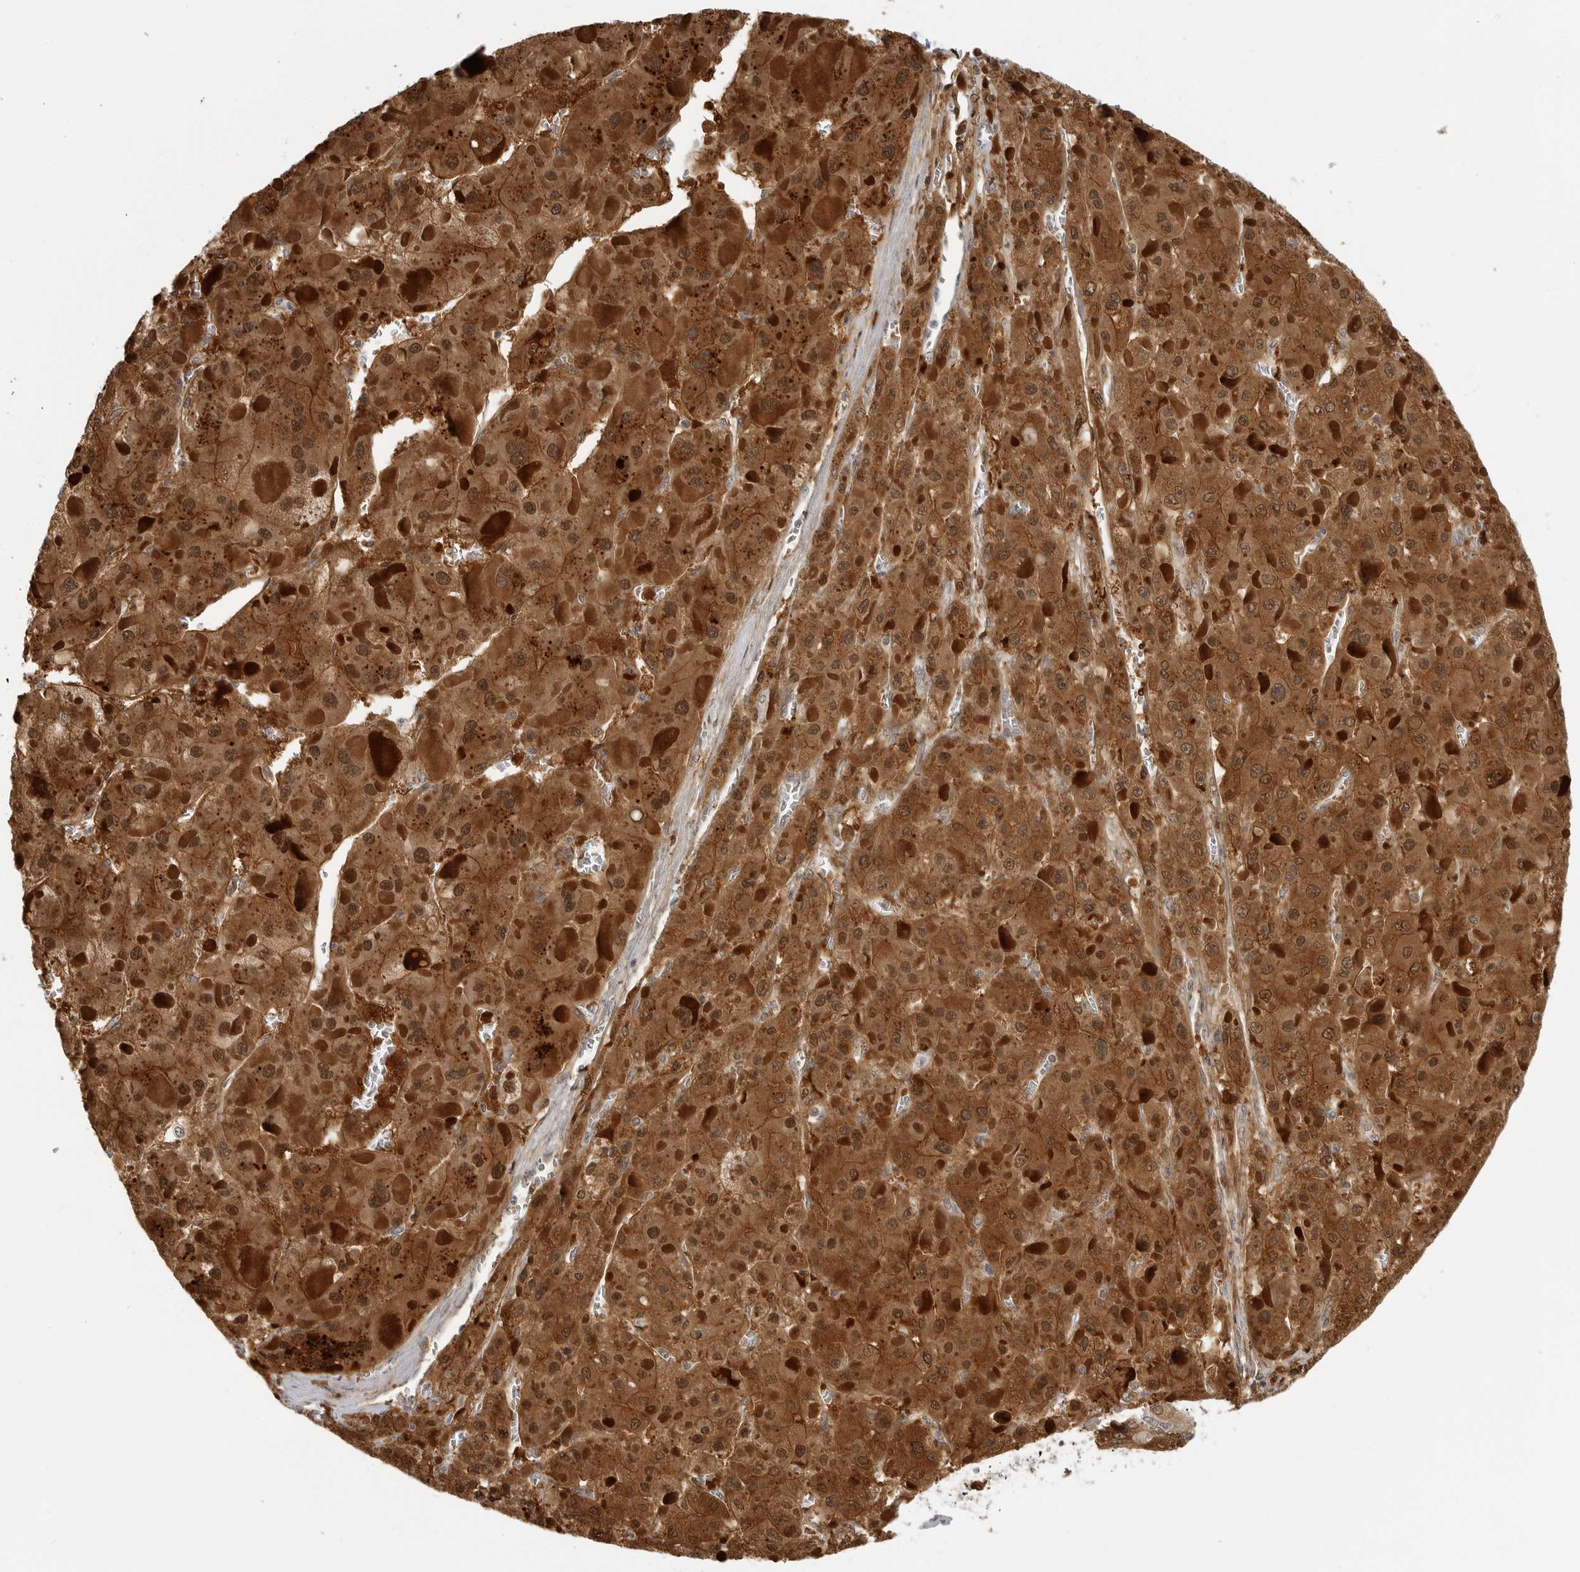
{"staining": {"intensity": "strong", "quantity": ">75%", "location": "cytoplasmic/membranous,nuclear"}, "tissue": "liver cancer", "cell_type": "Tumor cells", "image_type": "cancer", "snomed": [{"axis": "morphology", "description": "Carcinoma, Hepatocellular, NOS"}, {"axis": "topography", "description": "Liver"}], "caption": "This is a histology image of immunohistochemistry staining of liver cancer, which shows strong staining in the cytoplasmic/membranous and nuclear of tumor cells.", "gene": "CTIF", "patient": {"sex": "female", "age": 73}}